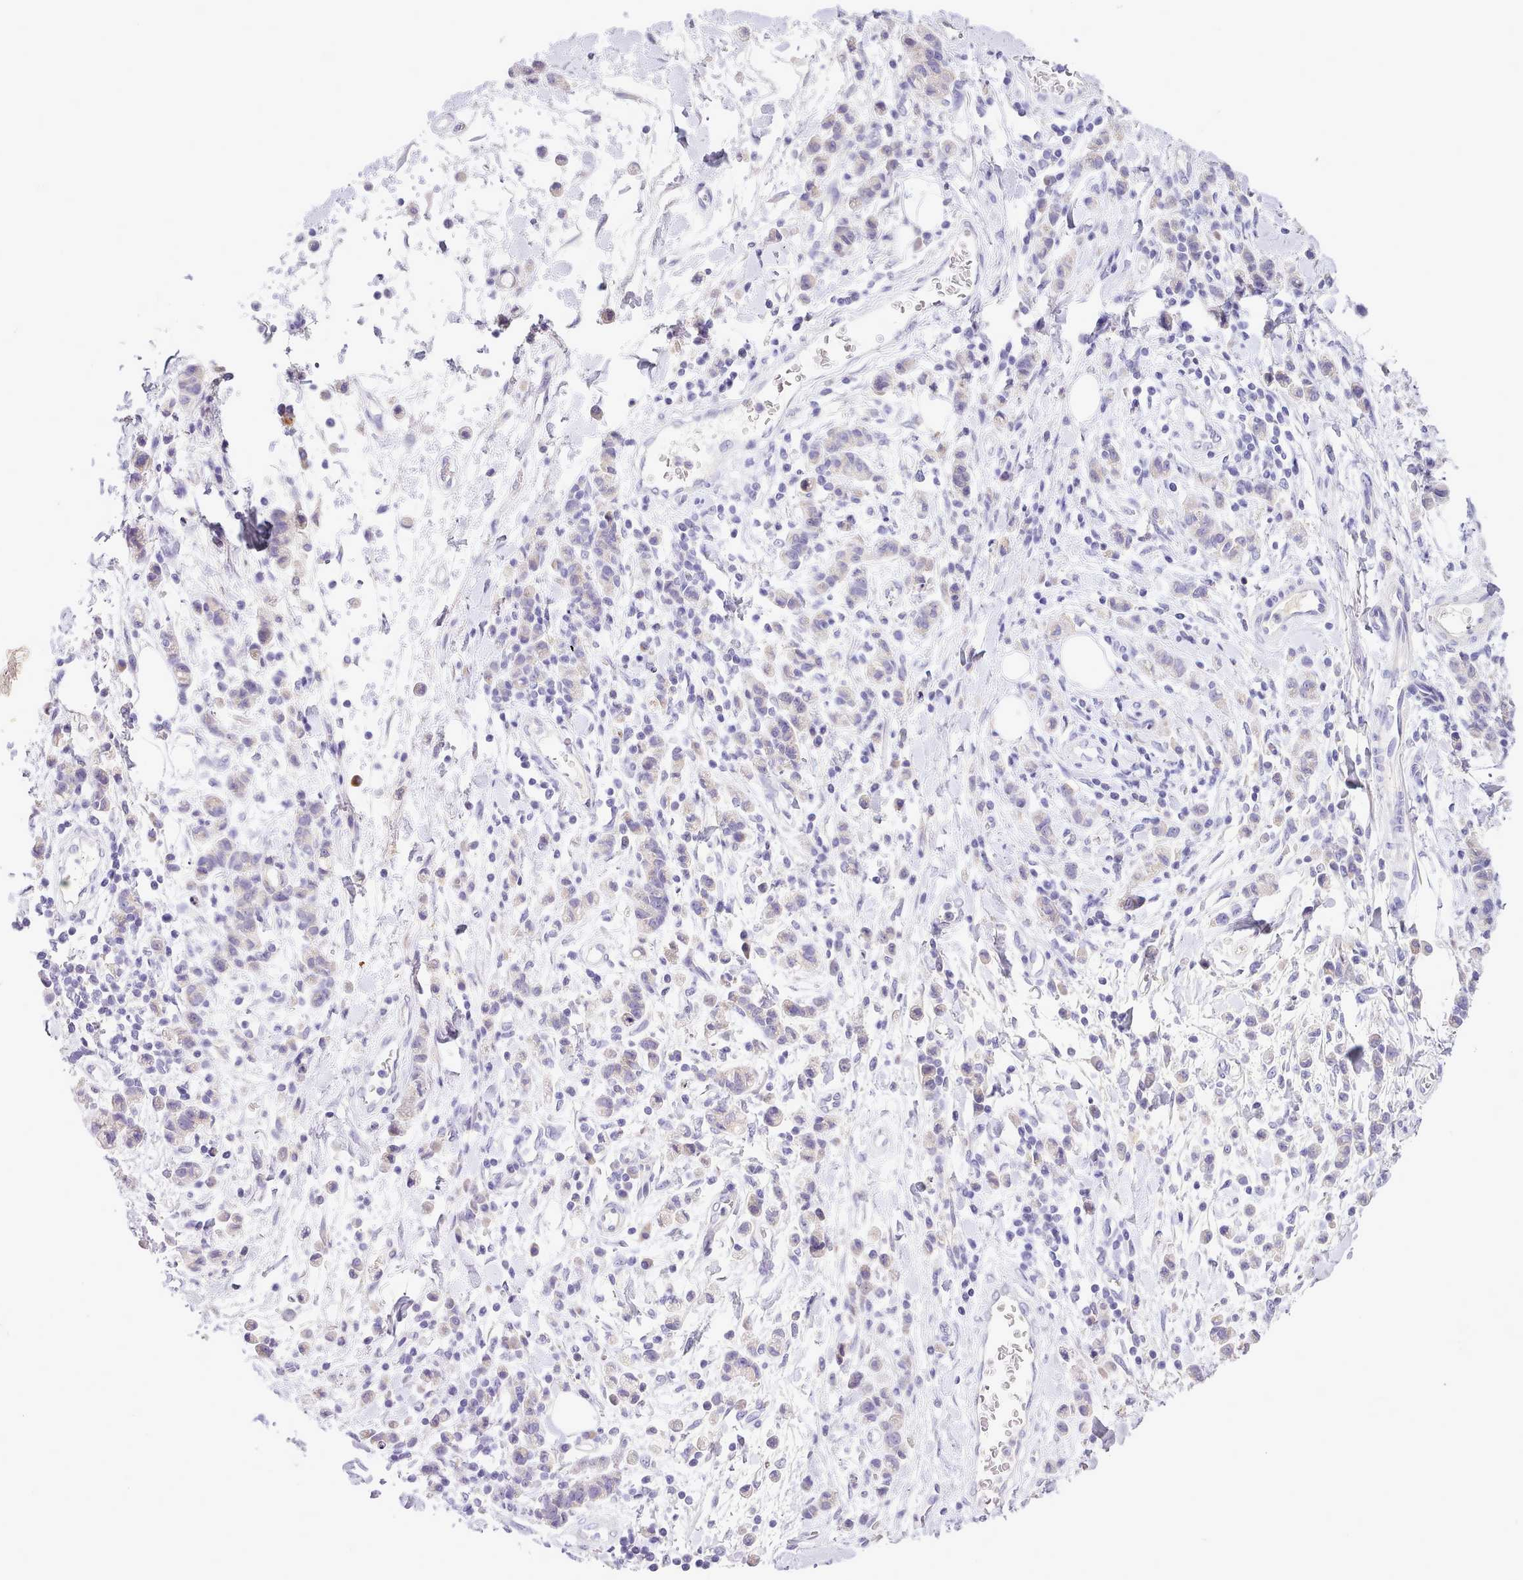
{"staining": {"intensity": "negative", "quantity": "none", "location": "none"}, "tissue": "stomach cancer", "cell_type": "Tumor cells", "image_type": "cancer", "snomed": [{"axis": "morphology", "description": "Adenocarcinoma, NOS"}, {"axis": "topography", "description": "Stomach"}], "caption": "Stomach adenocarcinoma was stained to show a protein in brown. There is no significant expression in tumor cells.", "gene": "FAM83E", "patient": {"sex": "male", "age": 77}}